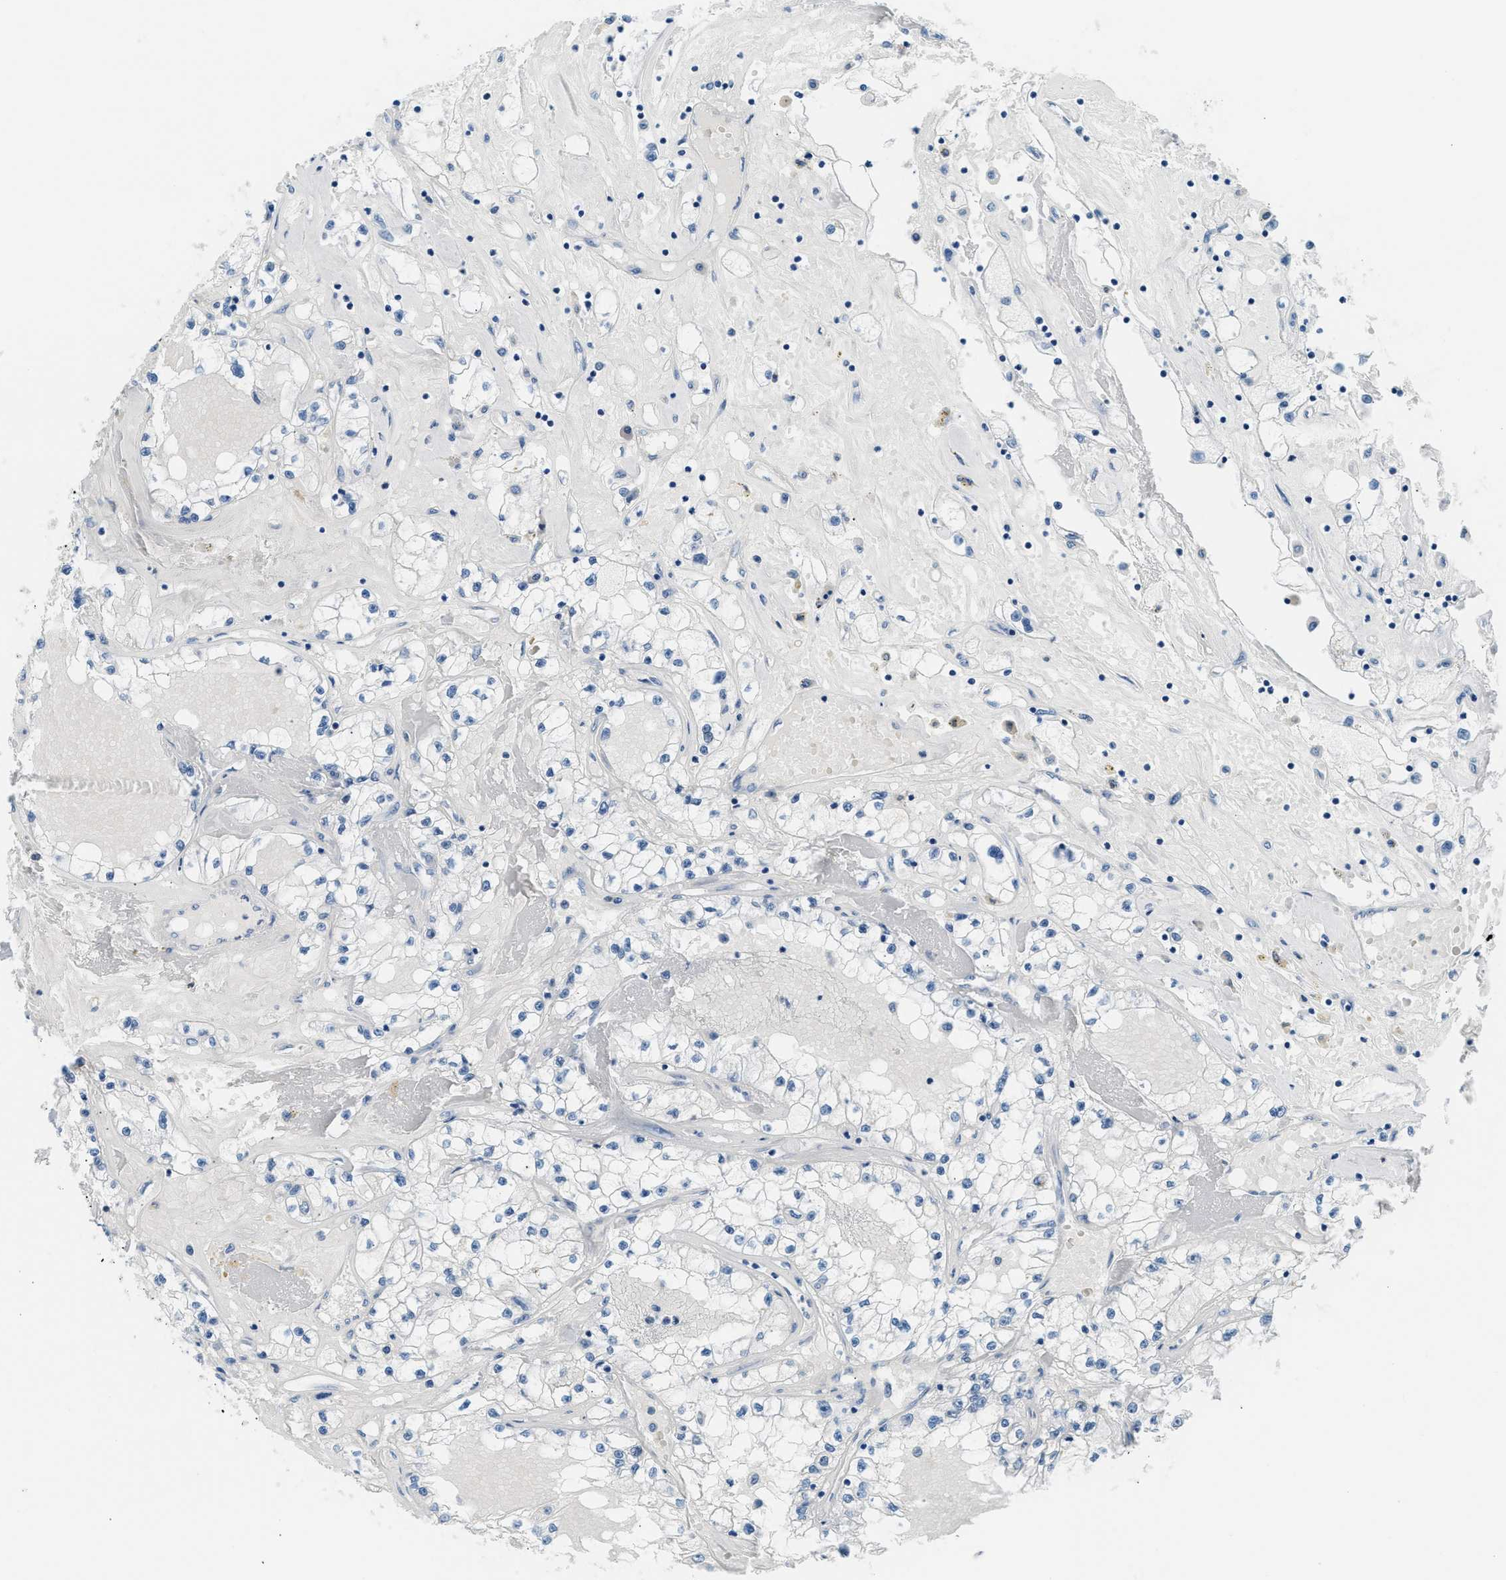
{"staining": {"intensity": "negative", "quantity": "none", "location": "none"}, "tissue": "renal cancer", "cell_type": "Tumor cells", "image_type": "cancer", "snomed": [{"axis": "morphology", "description": "Adenocarcinoma, NOS"}, {"axis": "topography", "description": "Kidney"}], "caption": "This is a image of immunohistochemistry staining of renal adenocarcinoma, which shows no expression in tumor cells. (Brightfield microscopy of DAB immunohistochemistry (IHC) at high magnification).", "gene": "CLDN18", "patient": {"sex": "male", "age": 56}}